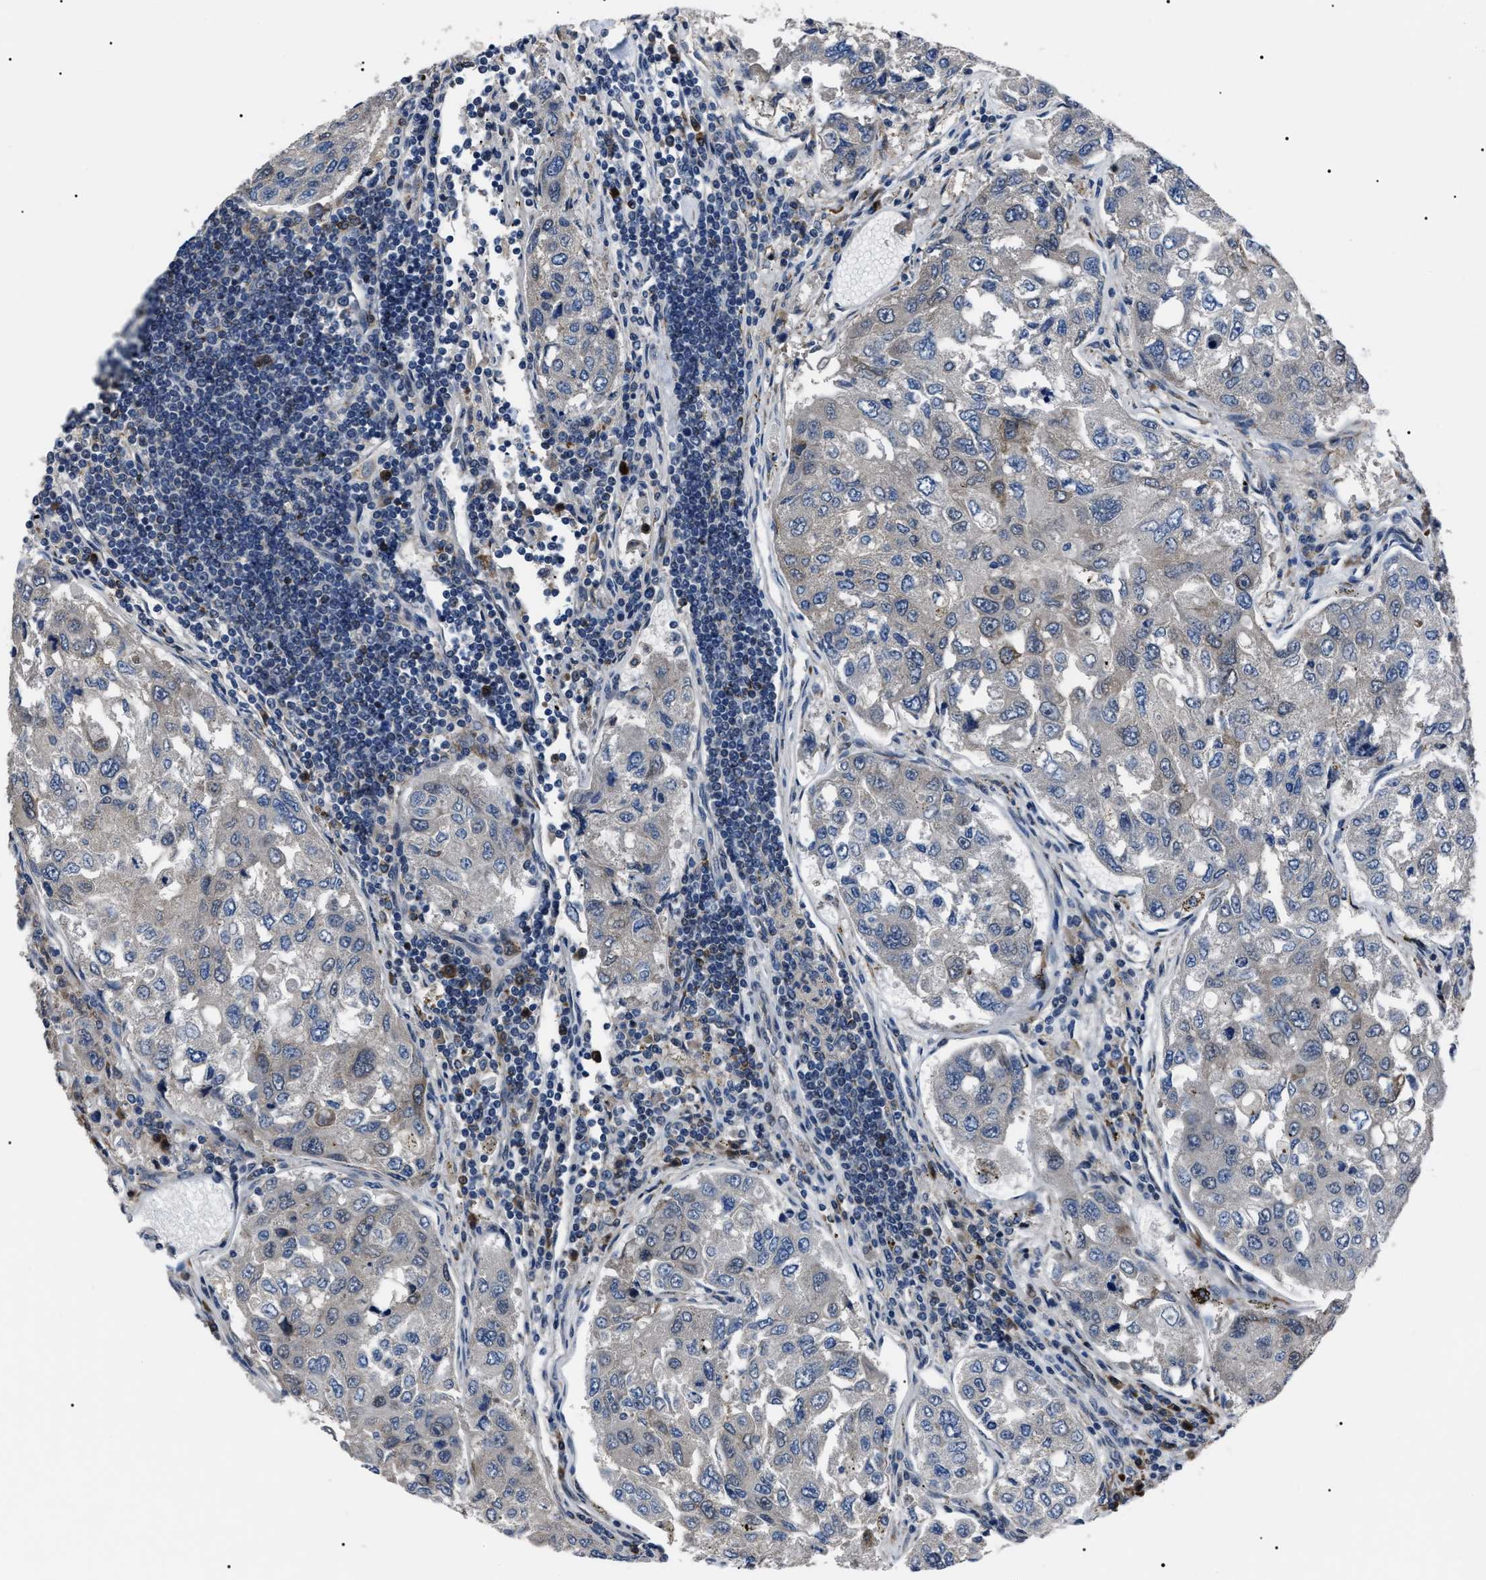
{"staining": {"intensity": "moderate", "quantity": "<25%", "location": "cytoplasmic/membranous"}, "tissue": "urothelial cancer", "cell_type": "Tumor cells", "image_type": "cancer", "snomed": [{"axis": "morphology", "description": "Urothelial carcinoma, High grade"}, {"axis": "topography", "description": "Lymph node"}, {"axis": "topography", "description": "Urinary bladder"}], "caption": "A brown stain highlights moderate cytoplasmic/membranous staining of a protein in human urothelial cancer tumor cells.", "gene": "LRRC14", "patient": {"sex": "male", "age": 51}}